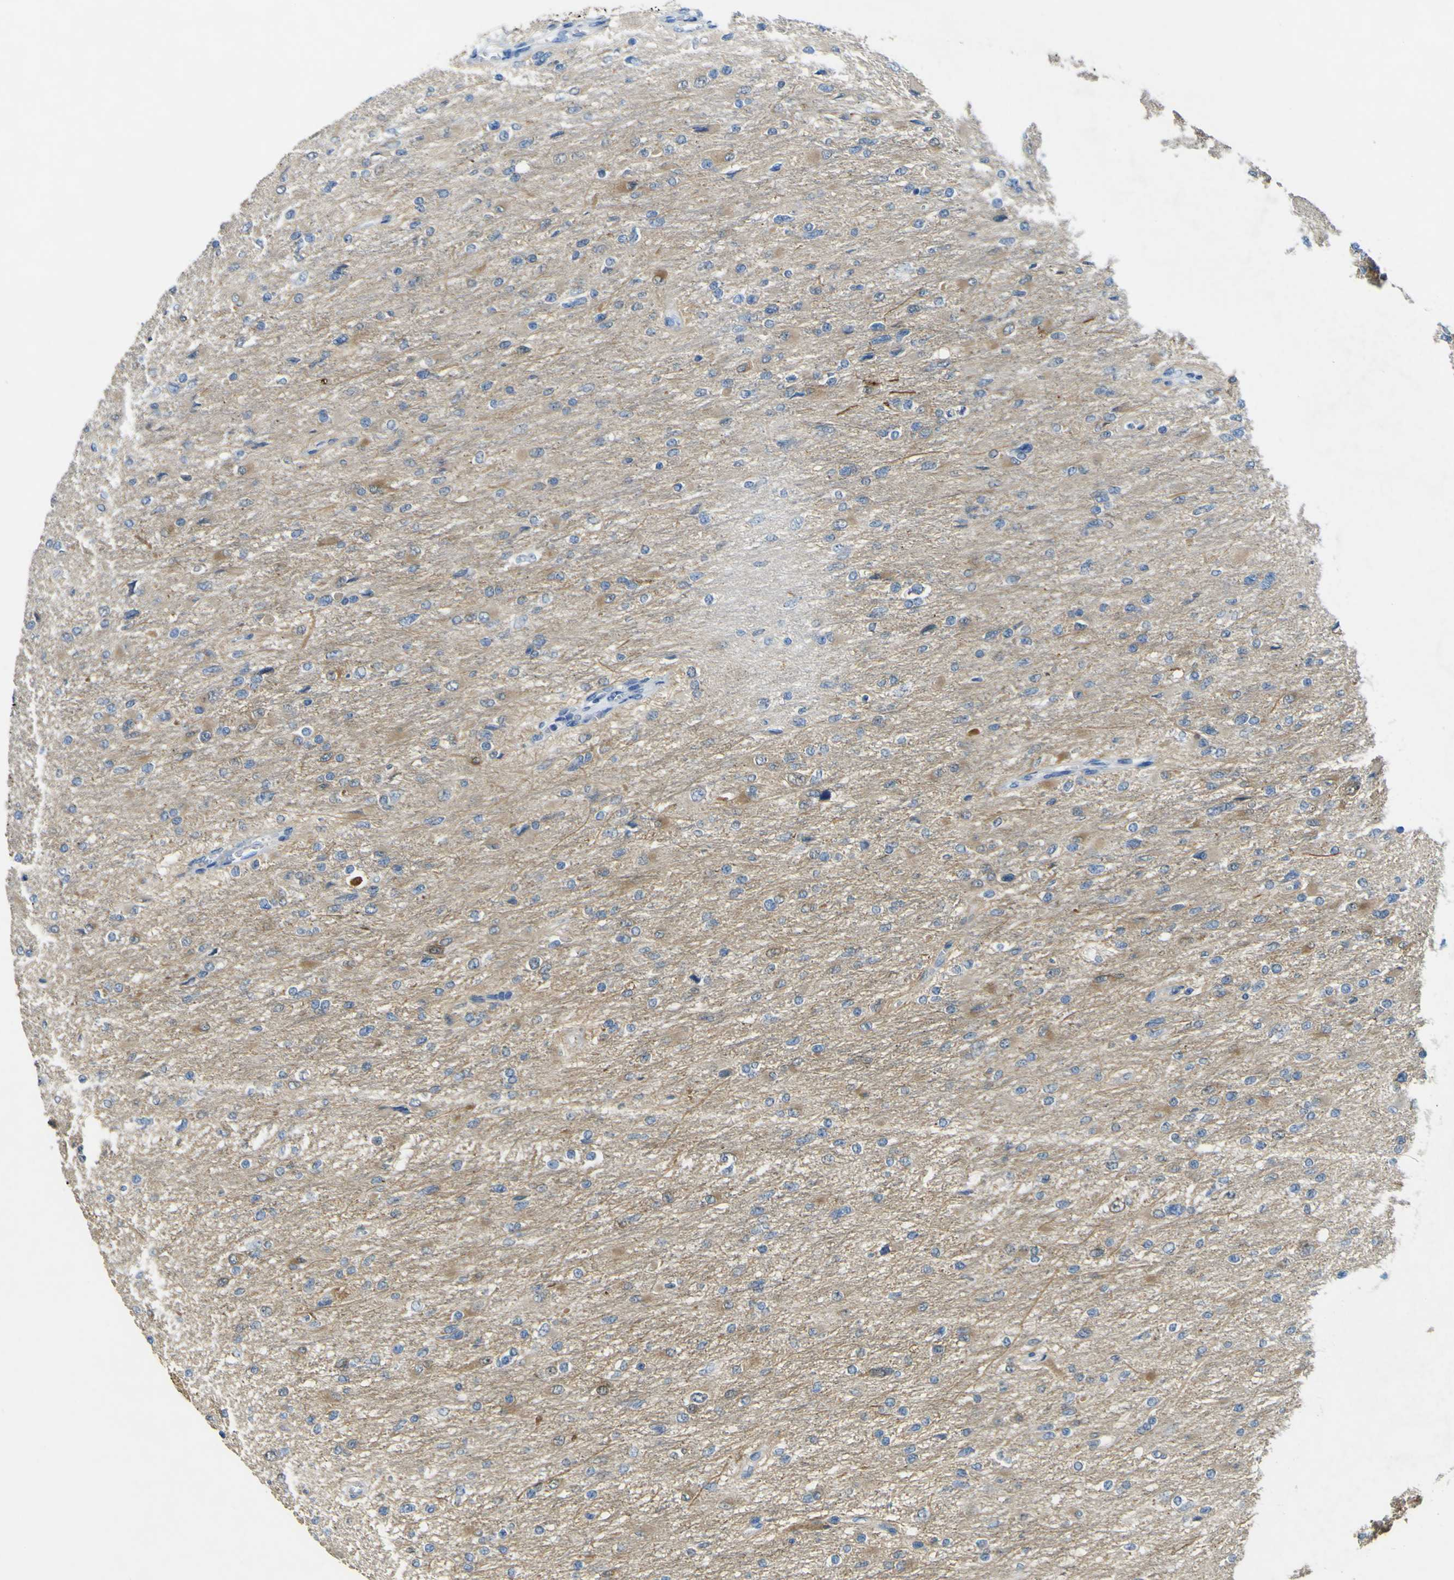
{"staining": {"intensity": "moderate", "quantity": "<25%", "location": "cytoplasmic/membranous"}, "tissue": "glioma", "cell_type": "Tumor cells", "image_type": "cancer", "snomed": [{"axis": "morphology", "description": "Glioma, malignant, High grade"}, {"axis": "topography", "description": "Cerebral cortex"}], "caption": "About <25% of tumor cells in human malignant glioma (high-grade) display moderate cytoplasmic/membranous protein staining as visualized by brown immunohistochemical staining.", "gene": "ALDH18A1", "patient": {"sex": "female", "age": 36}}